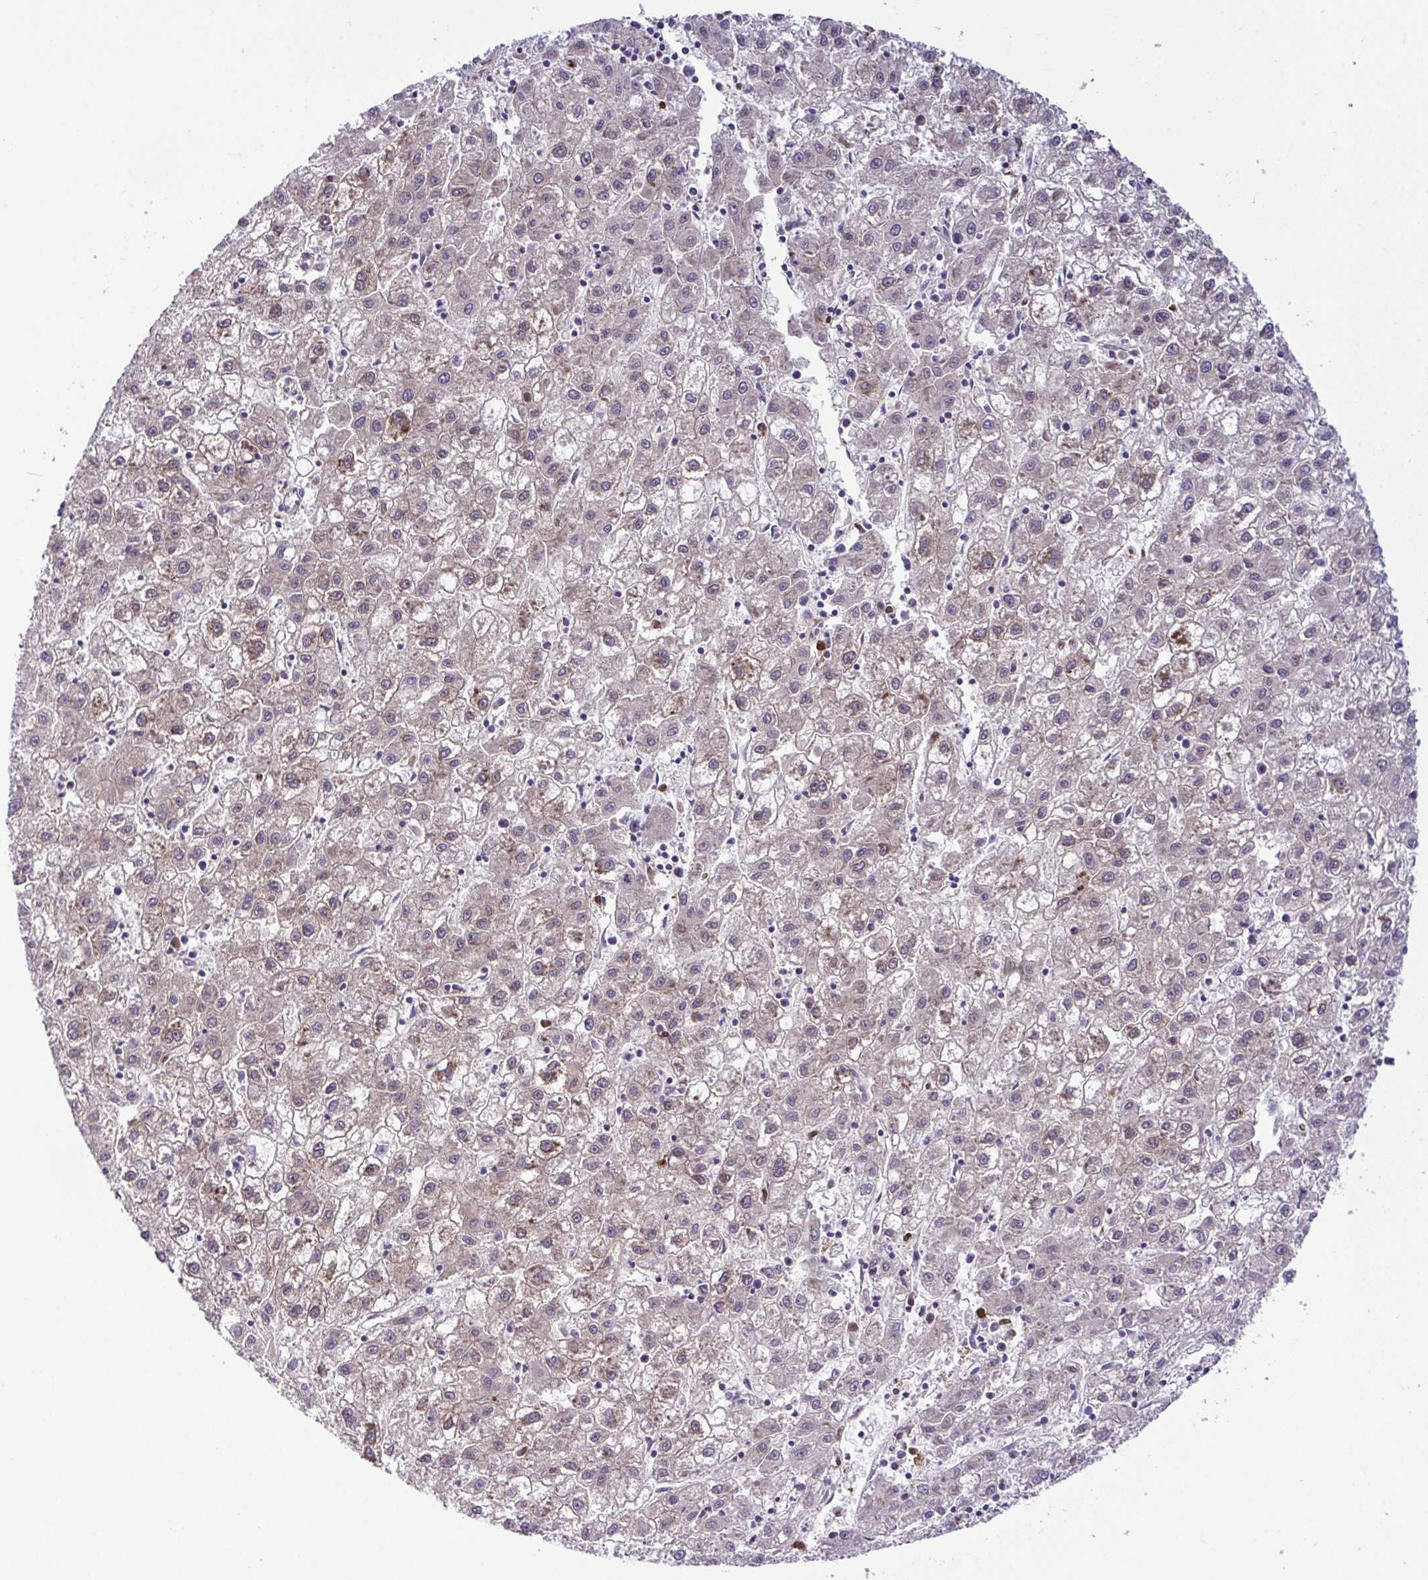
{"staining": {"intensity": "weak", "quantity": "25%-75%", "location": "cytoplasmic/membranous"}, "tissue": "liver cancer", "cell_type": "Tumor cells", "image_type": "cancer", "snomed": [{"axis": "morphology", "description": "Carcinoma, Hepatocellular, NOS"}, {"axis": "topography", "description": "Liver"}], "caption": "Immunohistochemistry histopathology image of liver cancer (hepatocellular carcinoma) stained for a protein (brown), which exhibits low levels of weak cytoplasmic/membranous positivity in about 25%-75% of tumor cells.", "gene": "CMPK1", "patient": {"sex": "male", "age": 72}}